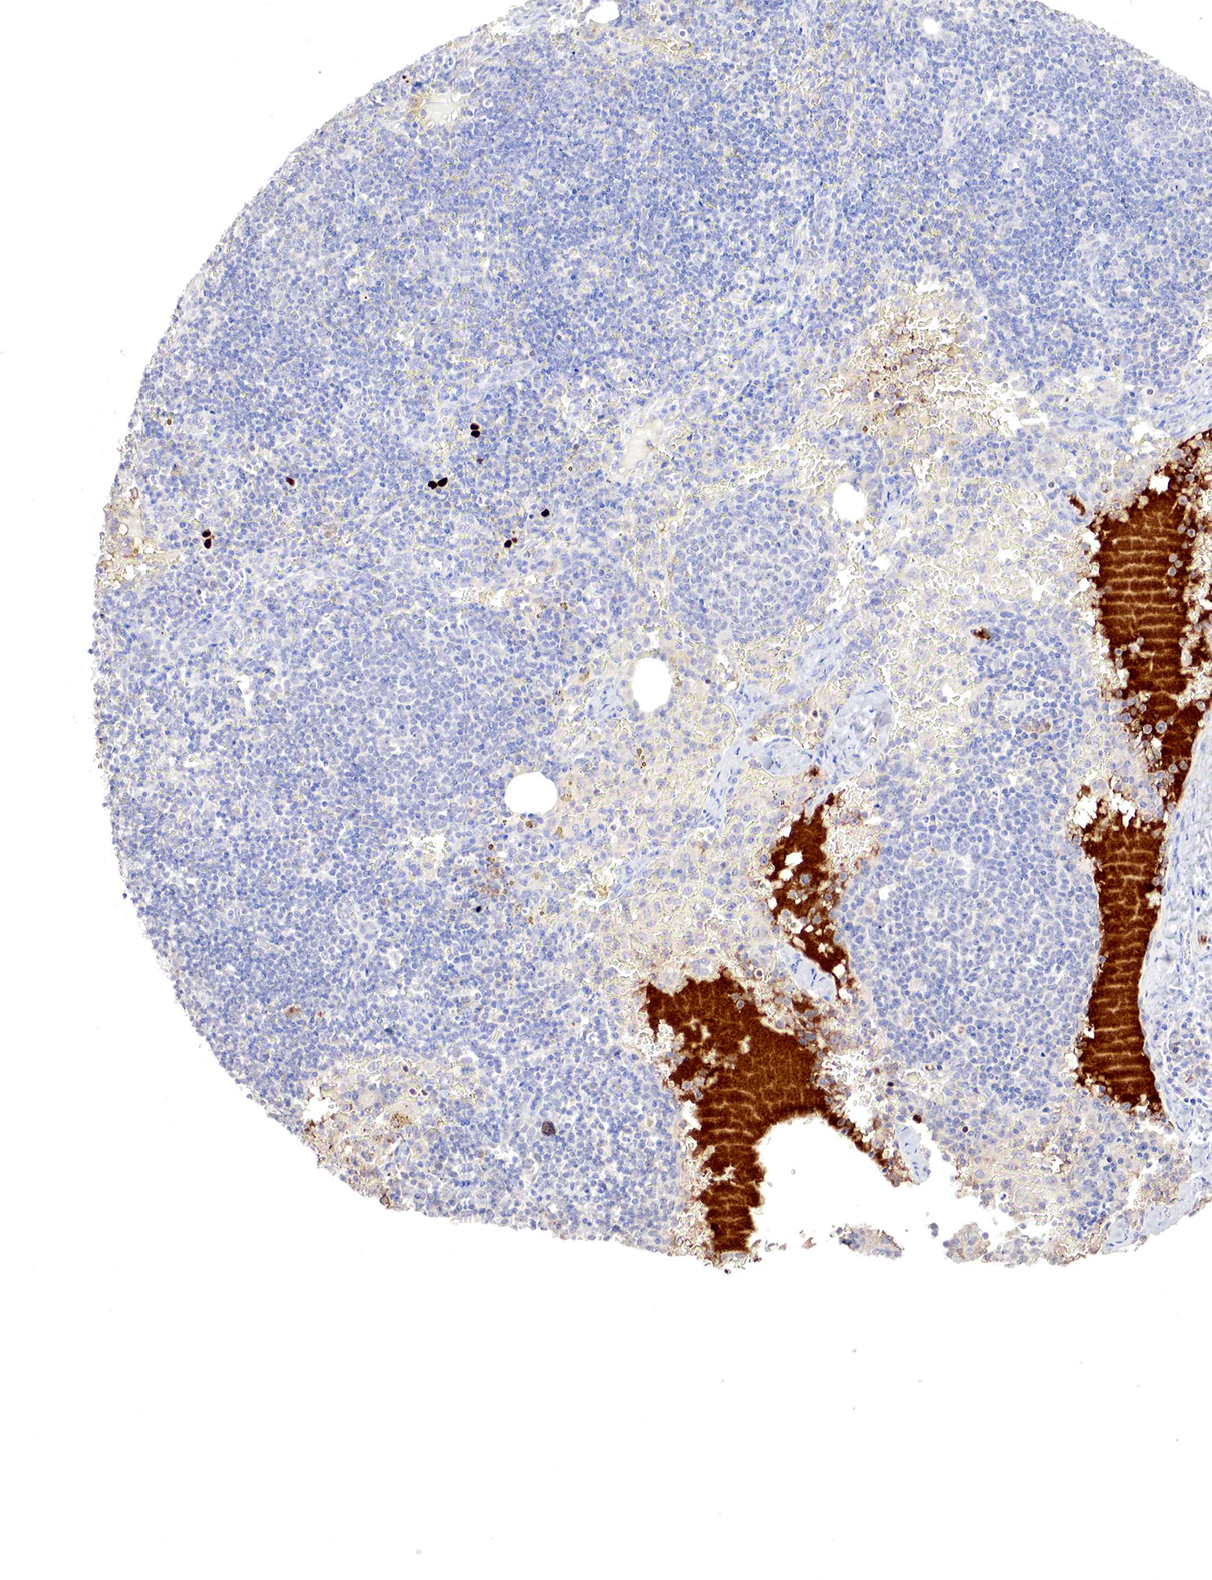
{"staining": {"intensity": "negative", "quantity": "none", "location": "none"}, "tissue": "lymphoma", "cell_type": "Tumor cells", "image_type": "cancer", "snomed": [{"axis": "morphology", "description": "Malignant lymphoma, non-Hodgkin's type, High grade"}, {"axis": "topography", "description": "Lymph node"}], "caption": "Tumor cells show no significant protein positivity in high-grade malignant lymphoma, non-Hodgkin's type.", "gene": "GATA1", "patient": {"sex": "female", "age": 76}}